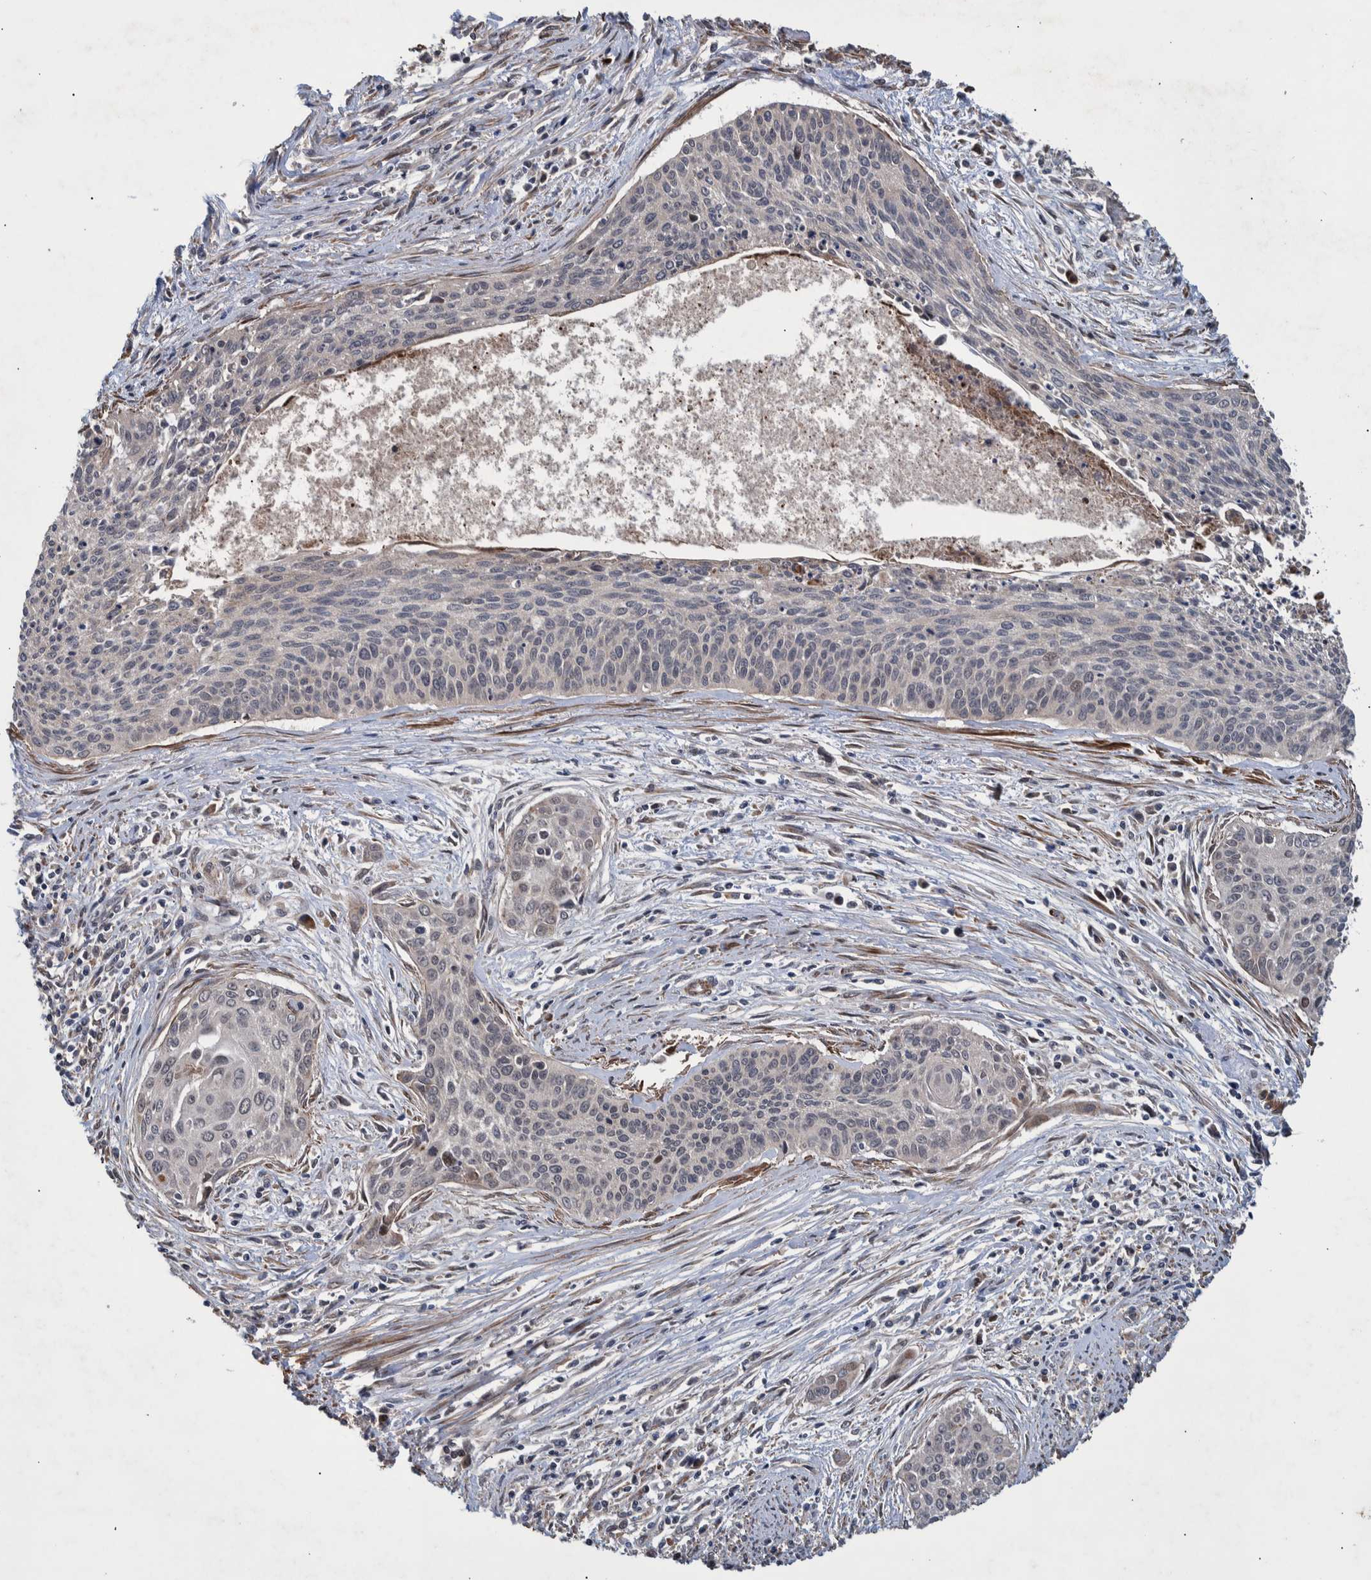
{"staining": {"intensity": "negative", "quantity": "none", "location": "none"}, "tissue": "cervical cancer", "cell_type": "Tumor cells", "image_type": "cancer", "snomed": [{"axis": "morphology", "description": "Squamous cell carcinoma, NOS"}, {"axis": "topography", "description": "Cervix"}], "caption": "Tumor cells show no significant protein positivity in cervical squamous cell carcinoma.", "gene": "B3GNTL1", "patient": {"sex": "female", "age": 55}}